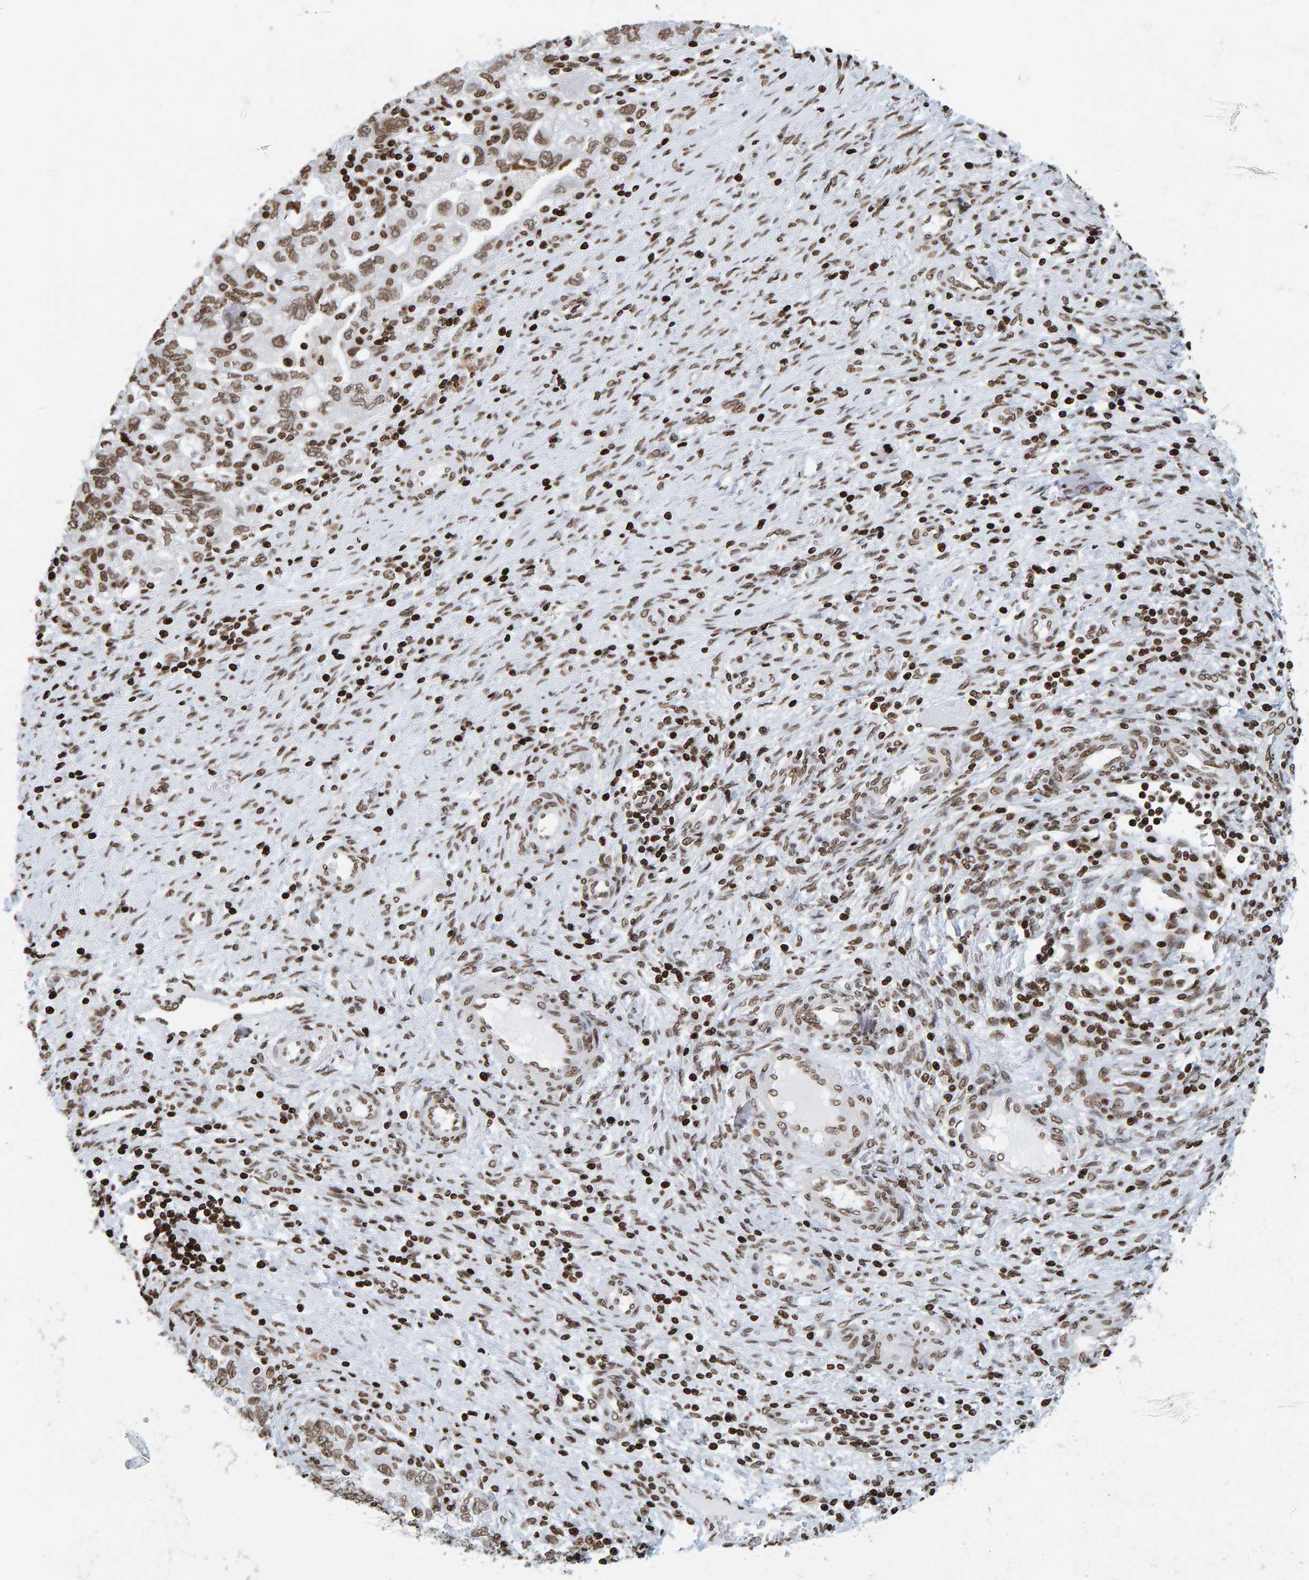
{"staining": {"intensity": "moderate", "quantity": ">75%", "location": "nuclear"}, "tissue": "ovarian cancer", "cell_type": "Tumor cells", "image_type": "cancer", "snomed": [{"axis": "morphology", "description": "Carcinoma, NOS"}, {"axis": "morphology", "description": "Cystadenocarcinoma, serous, NOS"}, {"axis": "topography", "description": "Ovary"}], "caption": "A brown stain labels moderate nuclear expression of a protein in serous cystadenocarcinoma (ovarian) tumor cells. Using DAB (brown) and hematoxylin (blue) stains, captured at high magnification using brightfield microscopy.", "gene": "BRF2", "patient": {"sex": "female", "age": 69}}